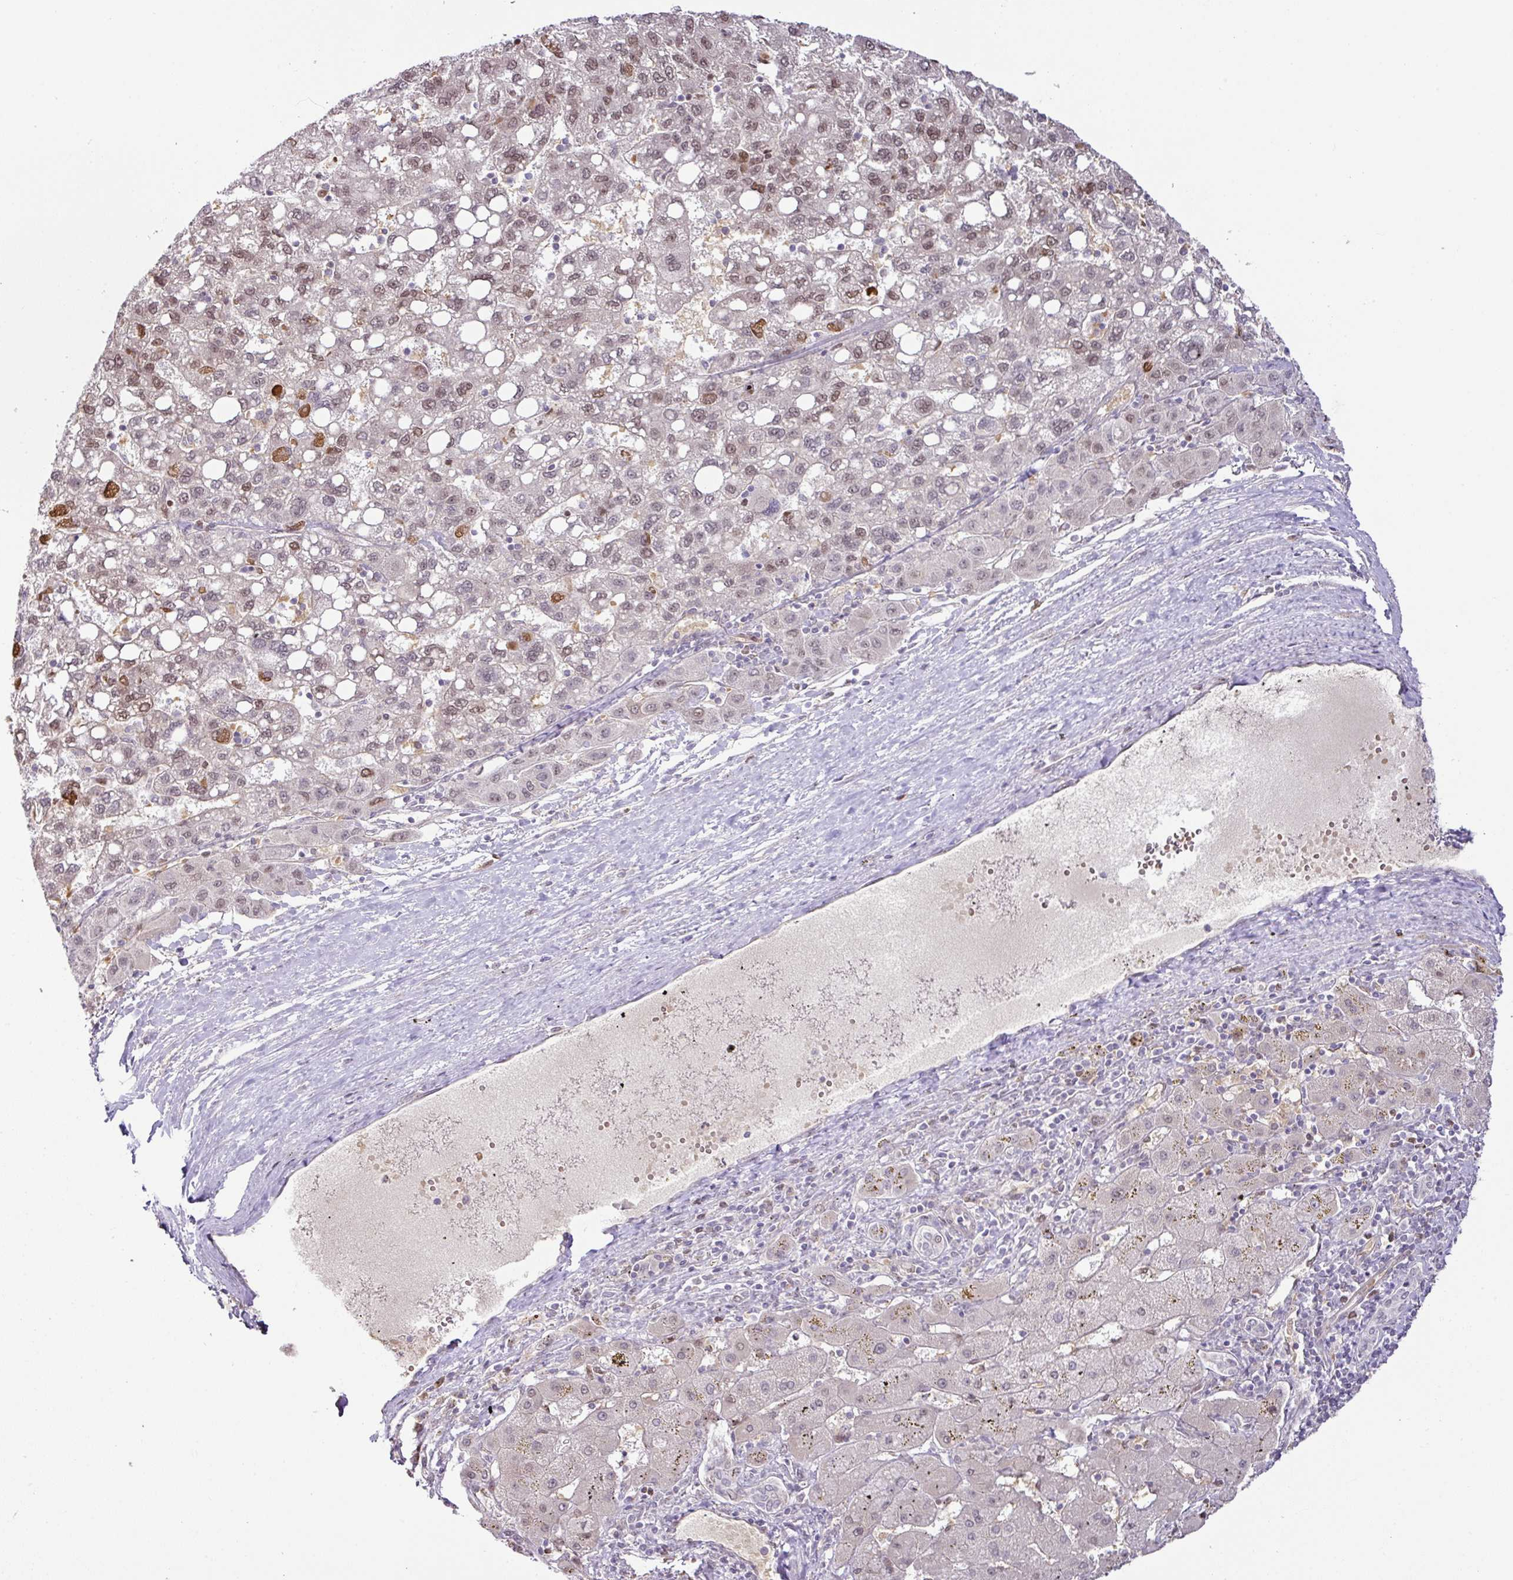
{"staining": {"intensity": "moderate", "quantity": "25%-75%", "location": "nuclear"}, "tissue": "liver cancer", "cell_type": "Tumor cells", "image_type": "cancer", "snomed": [{"axis": "morphology", "description": "Carcinoma, Hepatocellular, NOS"}, {"axis": "topography", "description": "Liver"}], "caption": "Liver cancer tissue exhibits moderate nuclear staining in about 25%-75% of tumor cells, visualized by immunohistochemistry.", "gene": "PARP2", "patient": {"sex": "female", "age": 82}}